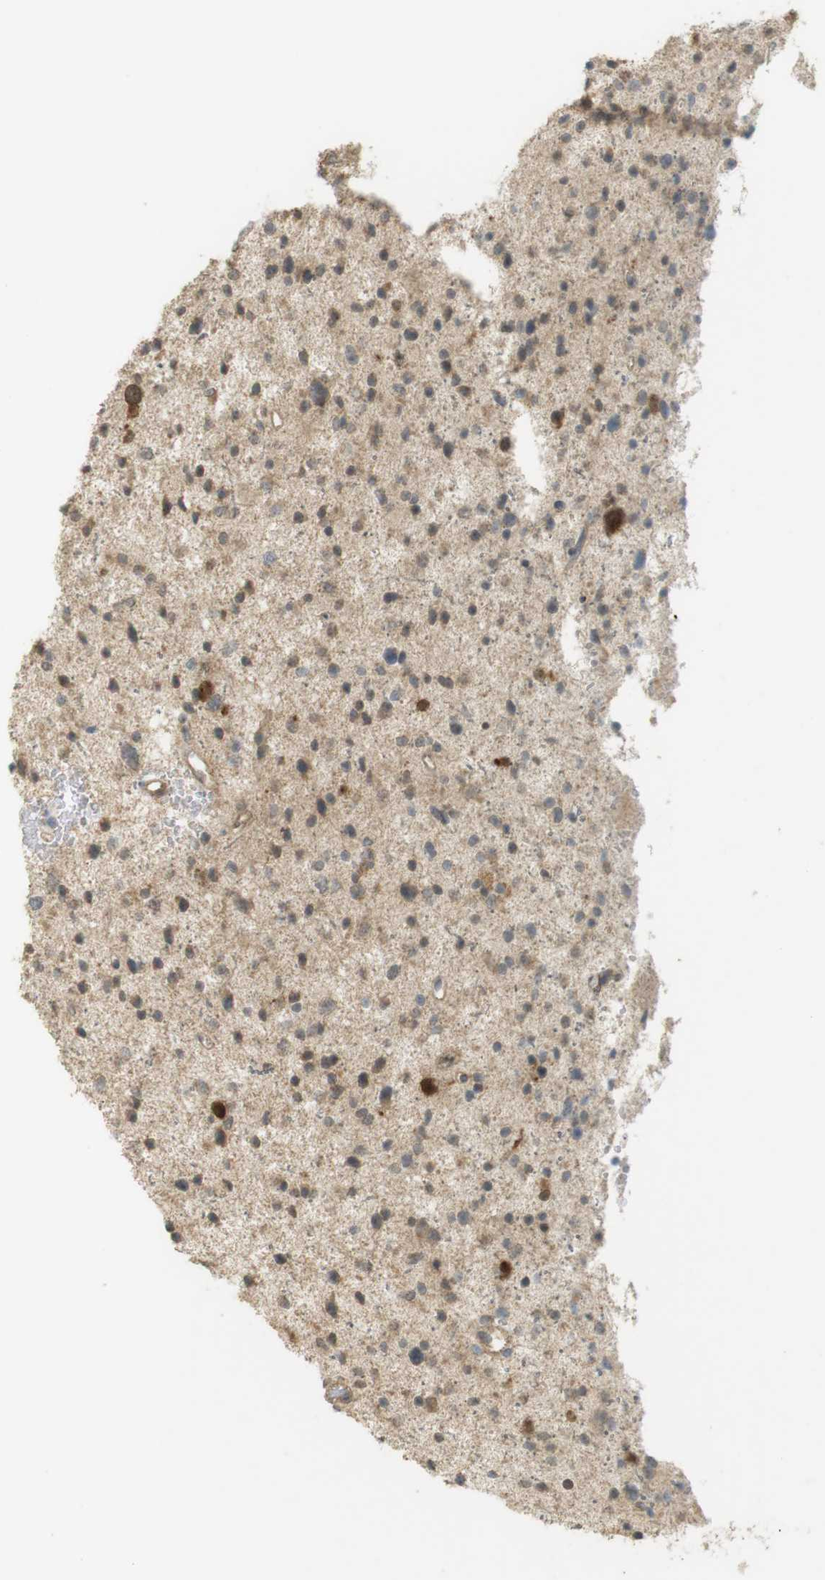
{"staining": {"intensity": "strong", "quantity": "<25%", "location": "cytoplasmic/membranous"}, "tissue": "glioma", "cell_type": "Tumor cells", "image_type": "cancer", "snomed": [{"axis": "morphology", "description": "Glioma, malignant, Low grade"}, {"axis": "topography", "description": "Brain"}], "caption": "The micrograph reveals immunohistochemical staining of glioma. There is strong cytoplasmic/membranous expression is identified in approximately <25% of tumor cells.", "gene": "TTK", "patient": {"sex": "female", "age": 37}}